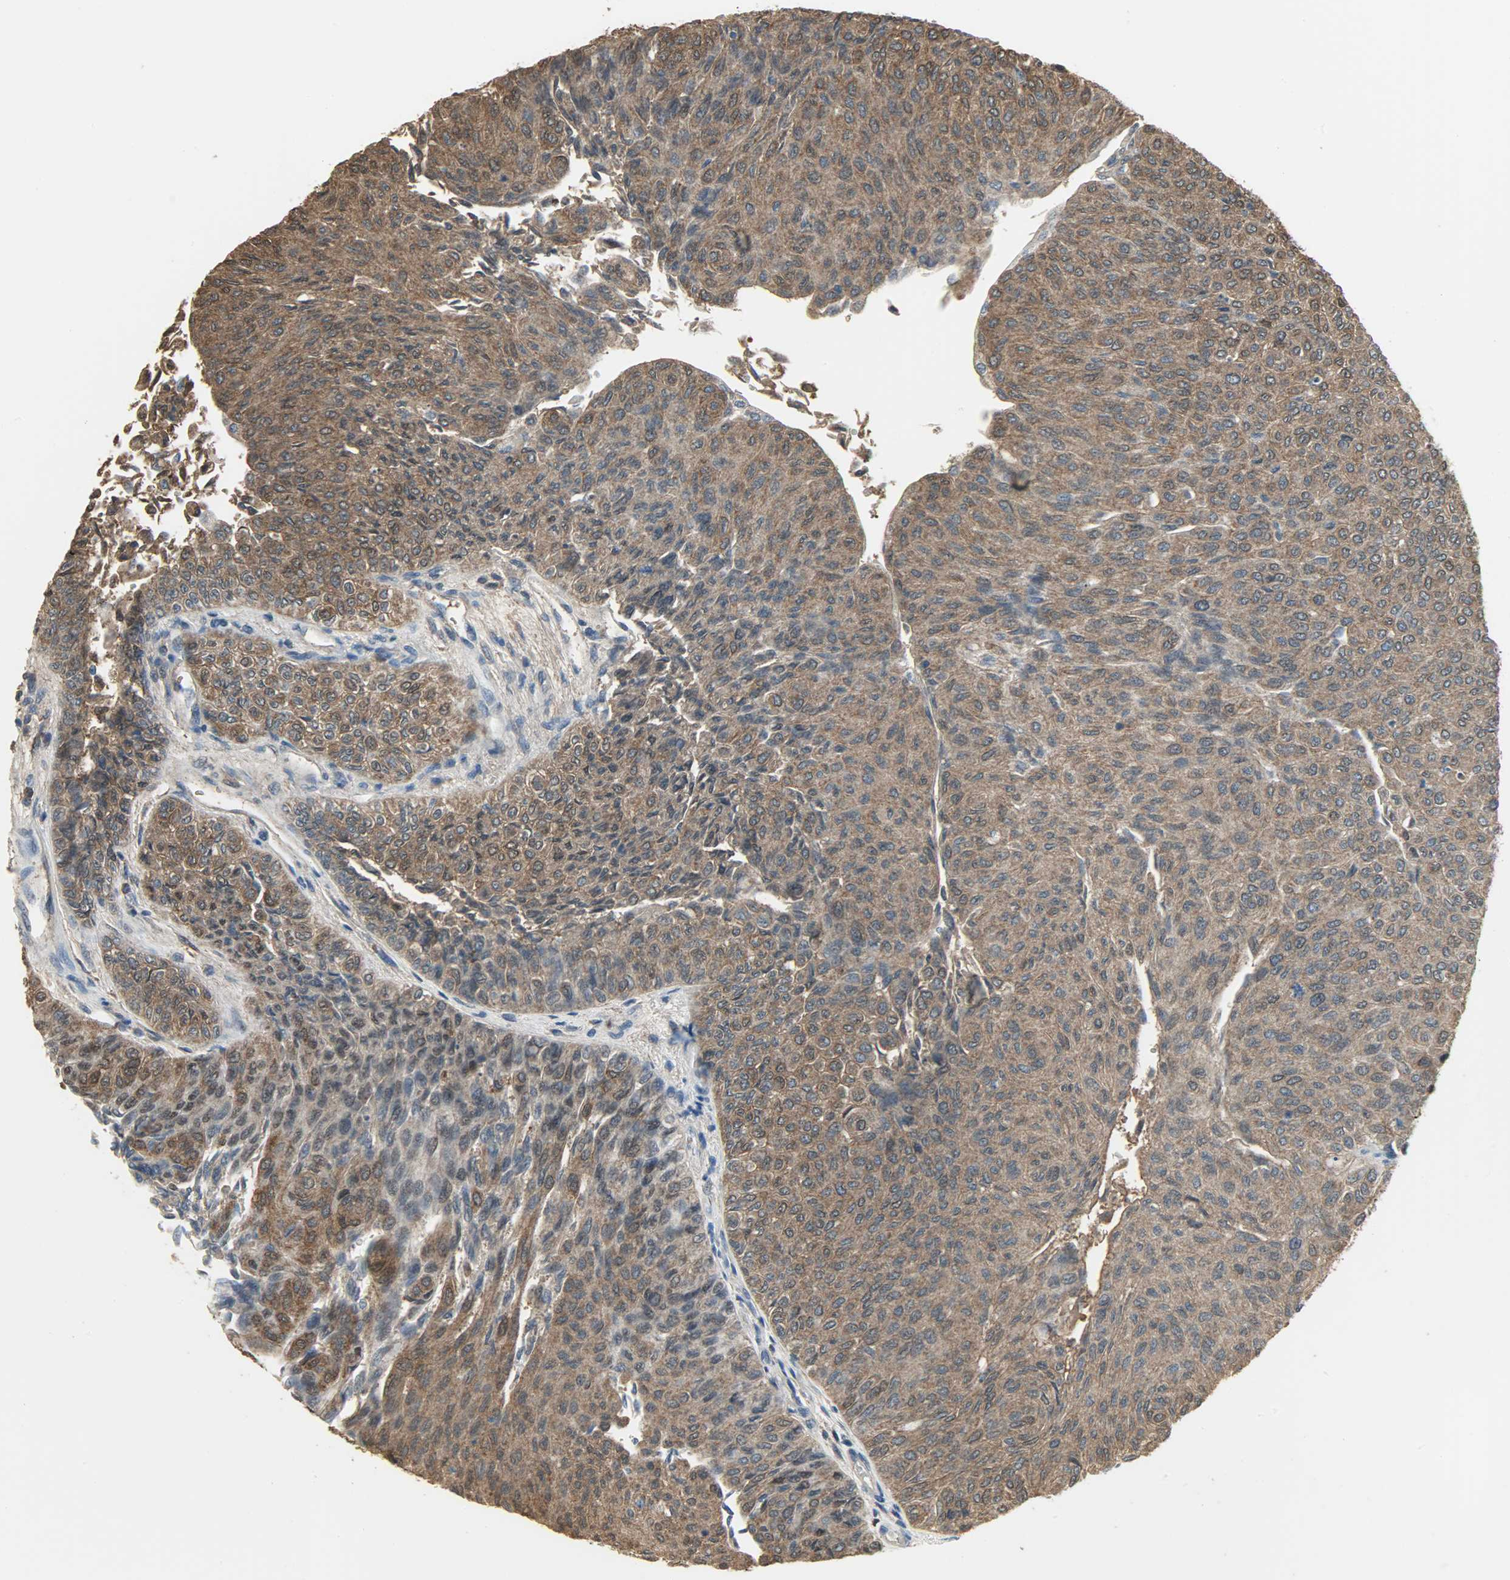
{"staining": {"intensity": "strong", "quantity": ">75%", "location": "cytoplasmic/membranous"}, "tissue": "urothelial cancer", "cell_type": "Tumor cells", "image_type": "cancer", "snomed": [{"axis": "morphology", "description": "Urothelial carcinoma, Low grade"}, {"axis": "topography", "description": "Urinary bladder"}], "caption": "Strong cytoplasmic/membranous positivity is seen in approximately >75% of tumor cells in urothelial carcinoma (low-grade). (Stains: DAB in brown, nuclei in blue, Microscopy: brightfield microscopy at high magnification).", "gene": "LDHB", "patient": {"sex": "male", "age": 78}}